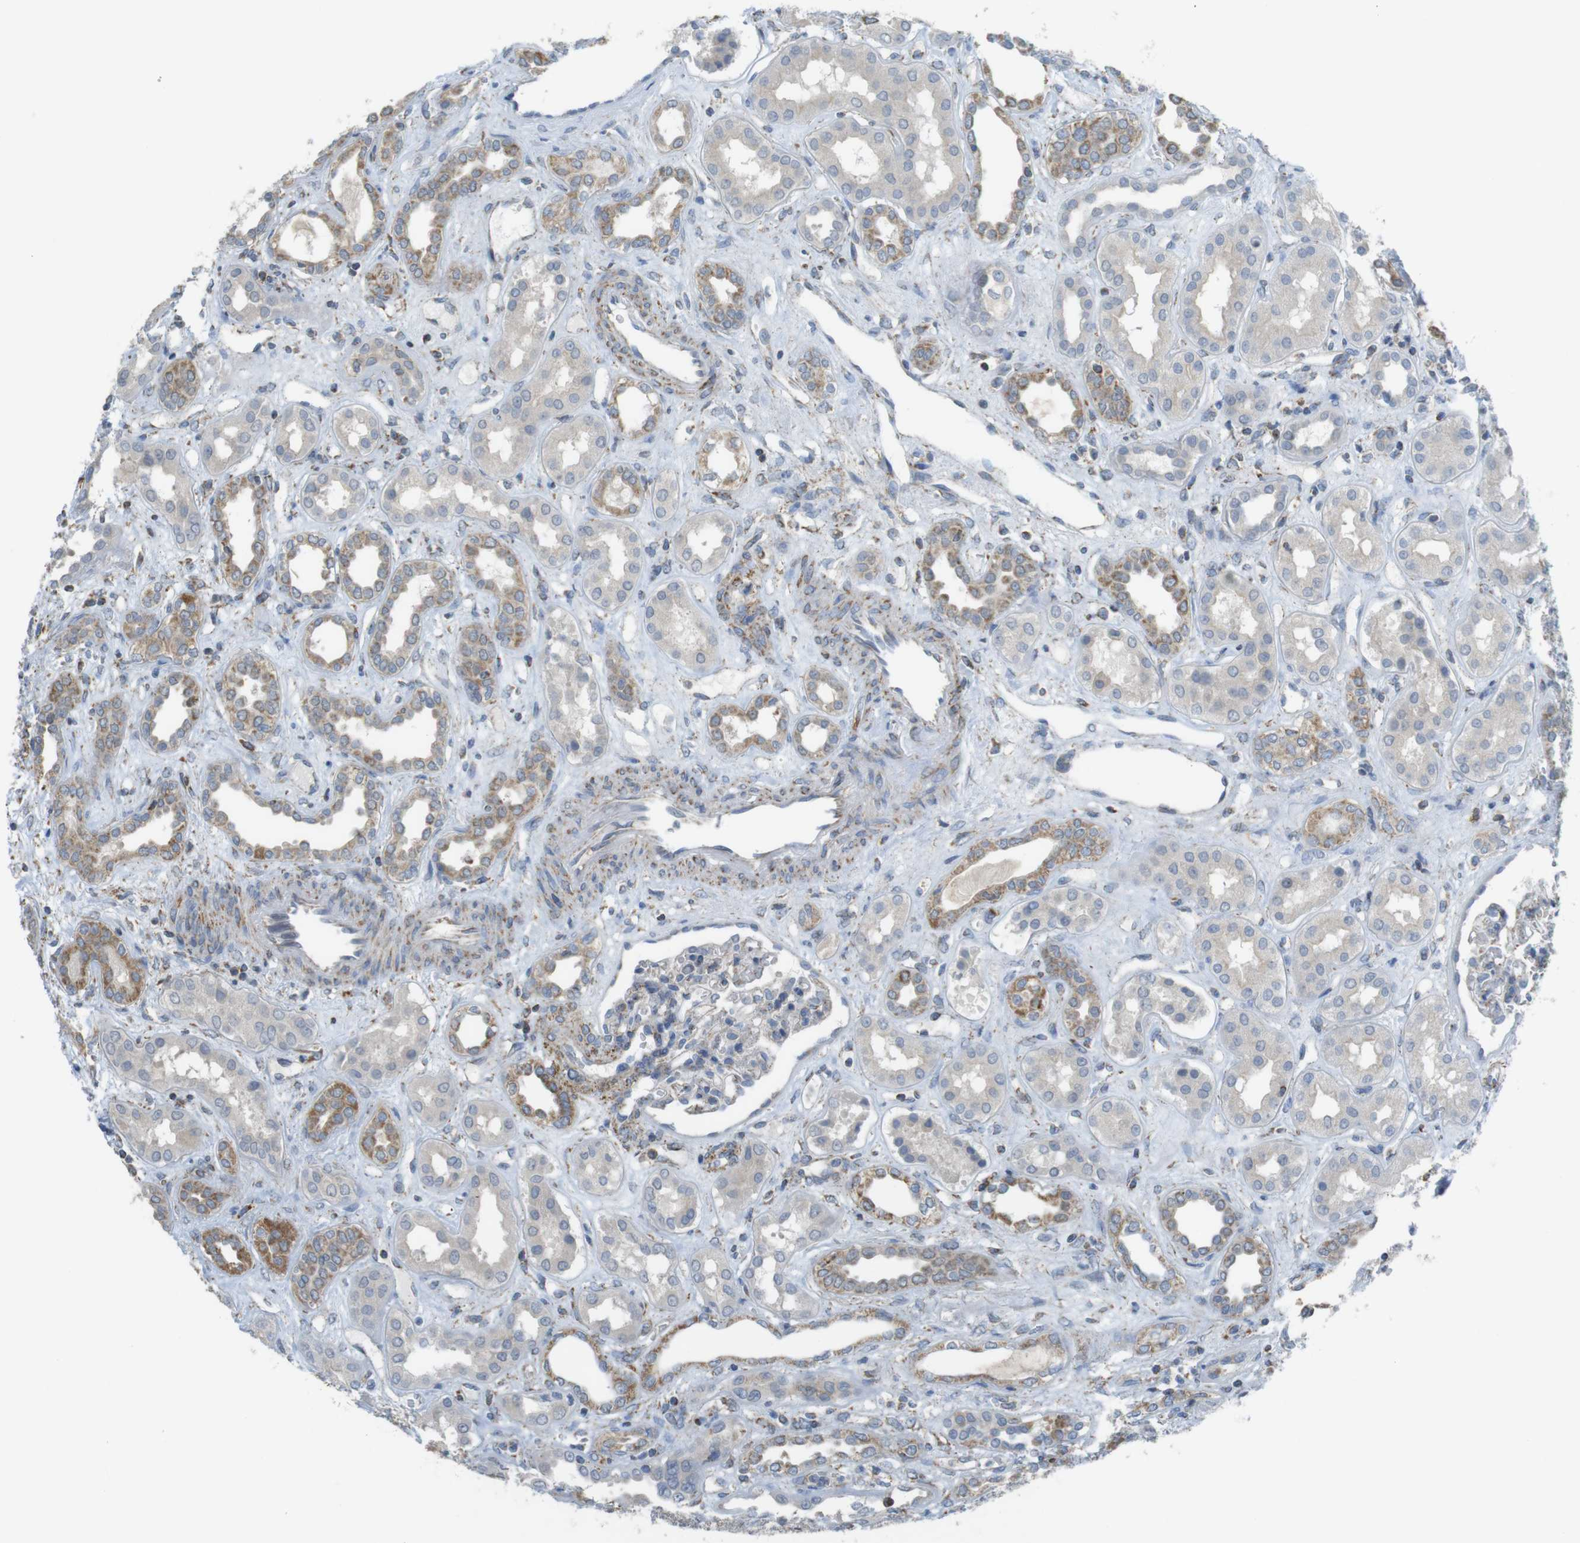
{"staining": {"intensity": "weak", "quantity": "<25%", "location": "cytoplasmic/membranous"}, "tissue": "kidney", "cell_type": "Cells in glomeruli", "image_type": "normal", "snomed": [{"axis": "morphology", "description": "Normal tissue, NOS"}, {"axis": "topography", "description": "Kidney"}], "caption": "Kidney was stained to show a protein in brown. There is no significant expression in cells in glomeruli.", "gene": "GRIK1", "patient": {"sex": "male", "age": 59}}